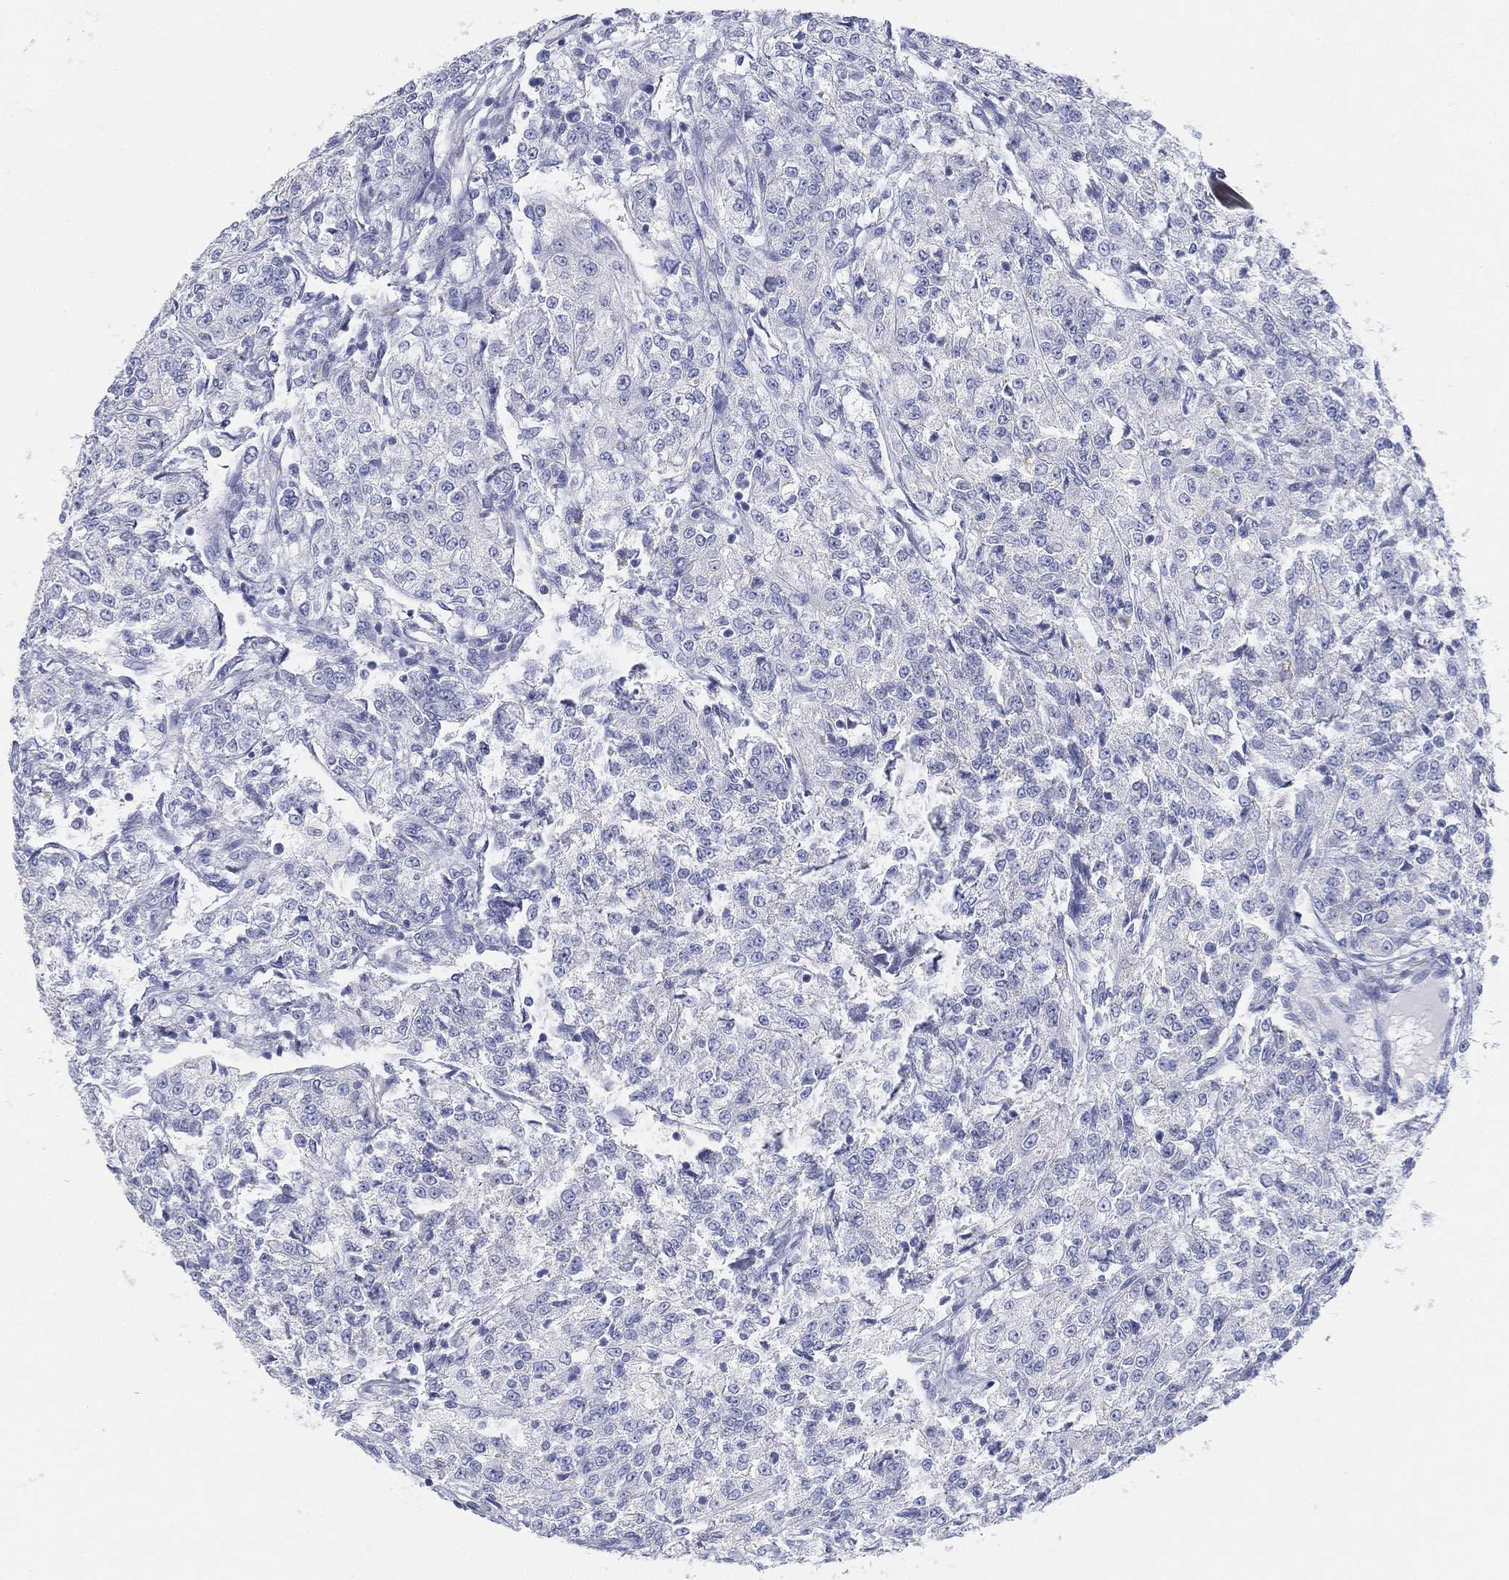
{"staining": {"intensity": "negative", "quantity": "none", "location": "none"}, "tissue": "renal cancer", "cell_type": "Tumor cells", "image_type": "cancer", "snomed": [{"axis": "morphology", "description": "Adenocarcinoma, NOS"}, {"axis": "topography", "description": "Kidney"}], "caption": "IHC histopathology image of neoplastic tissue: renal adenocarcinoma stained with DAB (3,3'-diaminobenzidine) exhibits no significant protein staining in tumor cells.", "gene": "GPR61", "patient": {"sex": "female", "age": 63}}